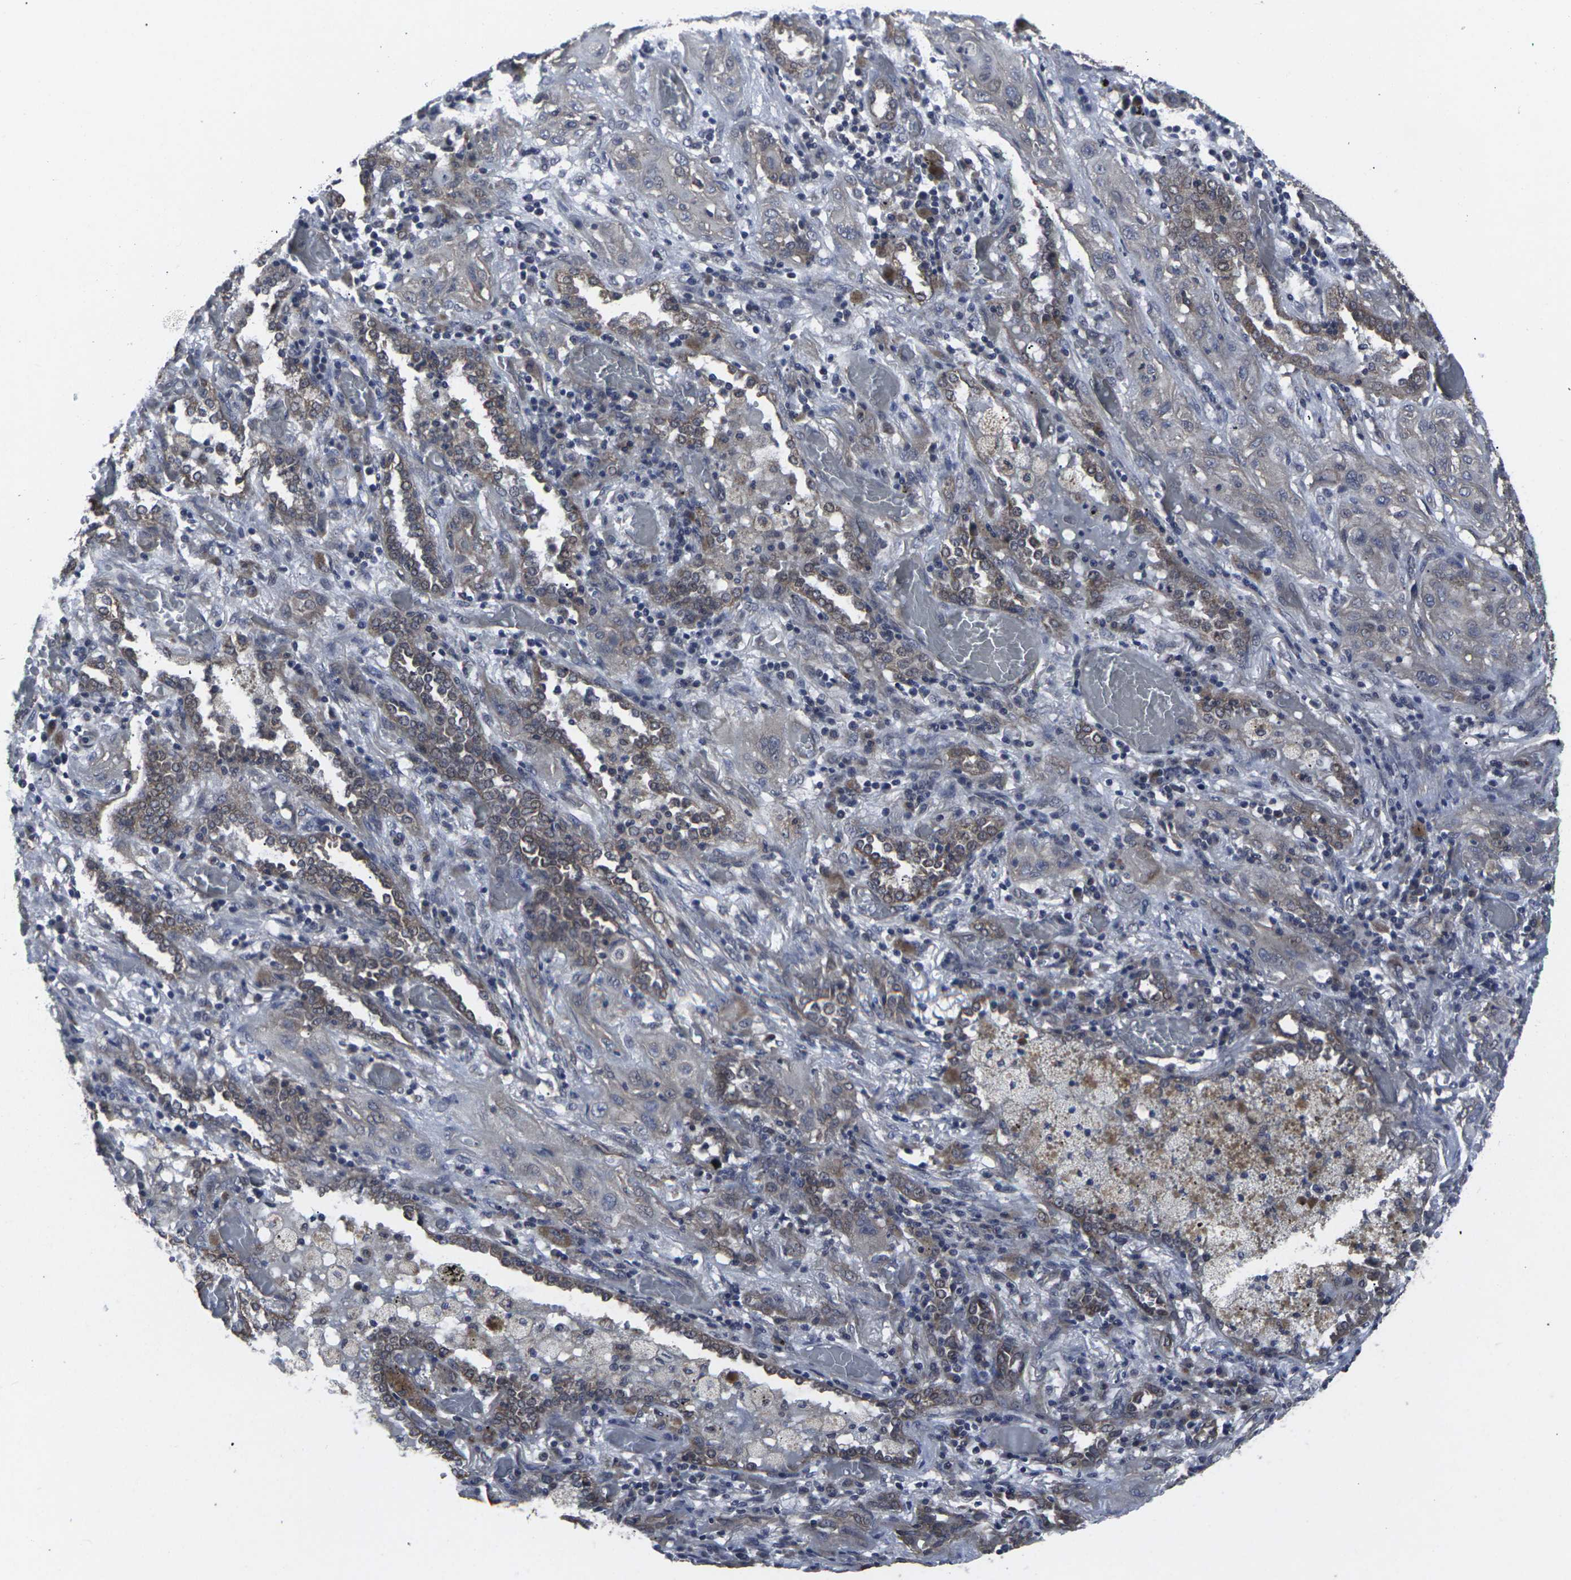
{"staining": {"intensity": "moderate", "quantity": "25%-75%", "location": "cytoplasmic/membranous"}, "tissue": "lung cancer", "cell_type": "Tumor cells", "image_type": "cancer", "snomed": [{"axis": "morphology", "description": "Squamous cell carcinoma, NOS"}, {"axis": "topography", "description": "Lung"}], "caption": "Lung cancer (squamous cell carcinoma) stained with a protein marker reveals moderate staining in tumor cells.", "gene": "MAPKAPK2", "patient": {"sex": "female", "age": 47}}